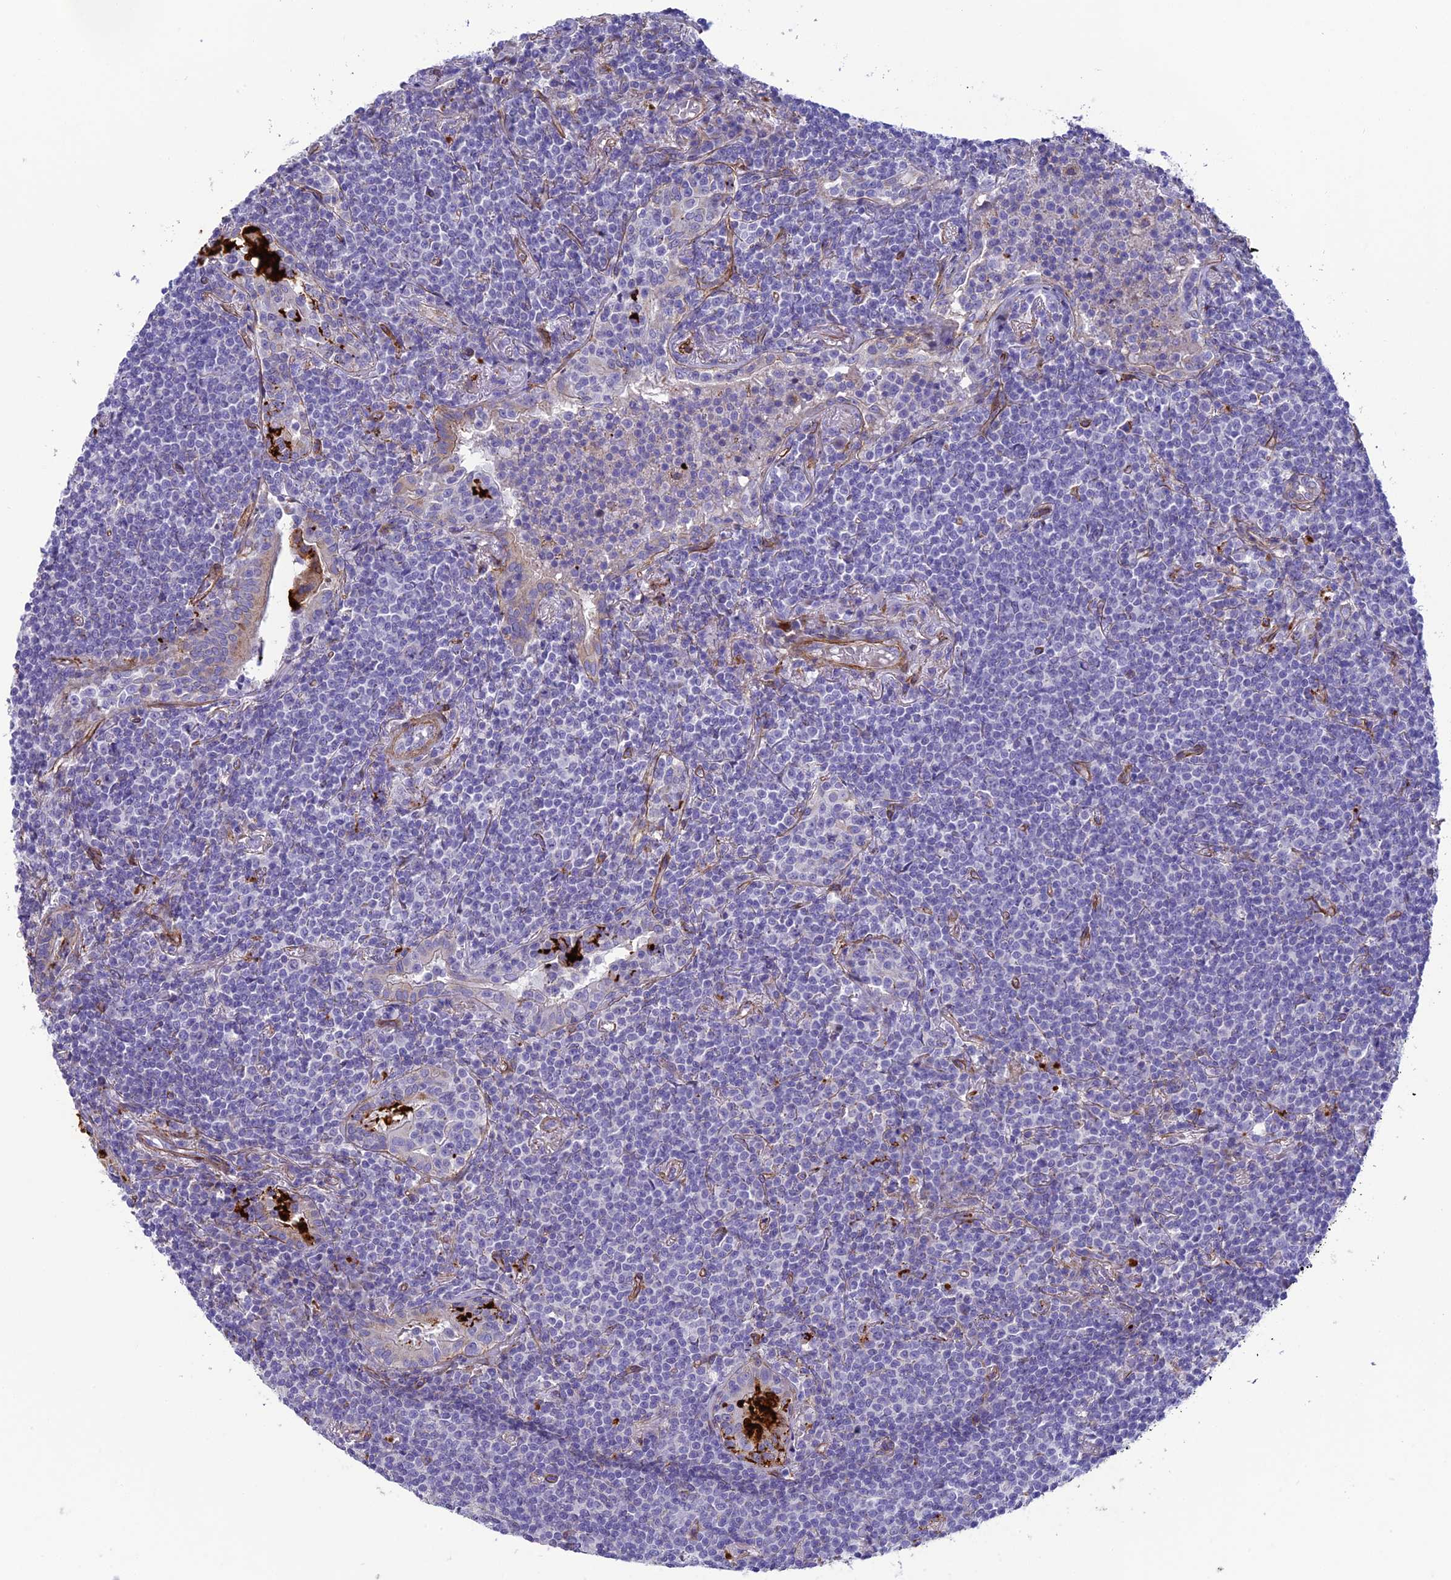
{"staining": {"intensity": "negative", "quantity": "none", "location": "none"}, "tissue": "lymphoma", "cell_type": "Tumor cells", "image_type": "cancer", "snomed": [{"axis": "morphology", "description": "Malignant lymphoma, non-Hodgkin's type, Low grade"}, {"axis": "topography", "description": "Lung"}], "caption": "The immunohistochemistry photomicrograph has no significant staining in tumor cells of malignant lymphoma, non-Hodgkin's type (low-grade) tissue. The staining is performed using DAB brown chromogen with nuclei counter-stained in using hematoxylin.", "gene": "TNS1", "patient": {"sex": "female", "age": 71}}